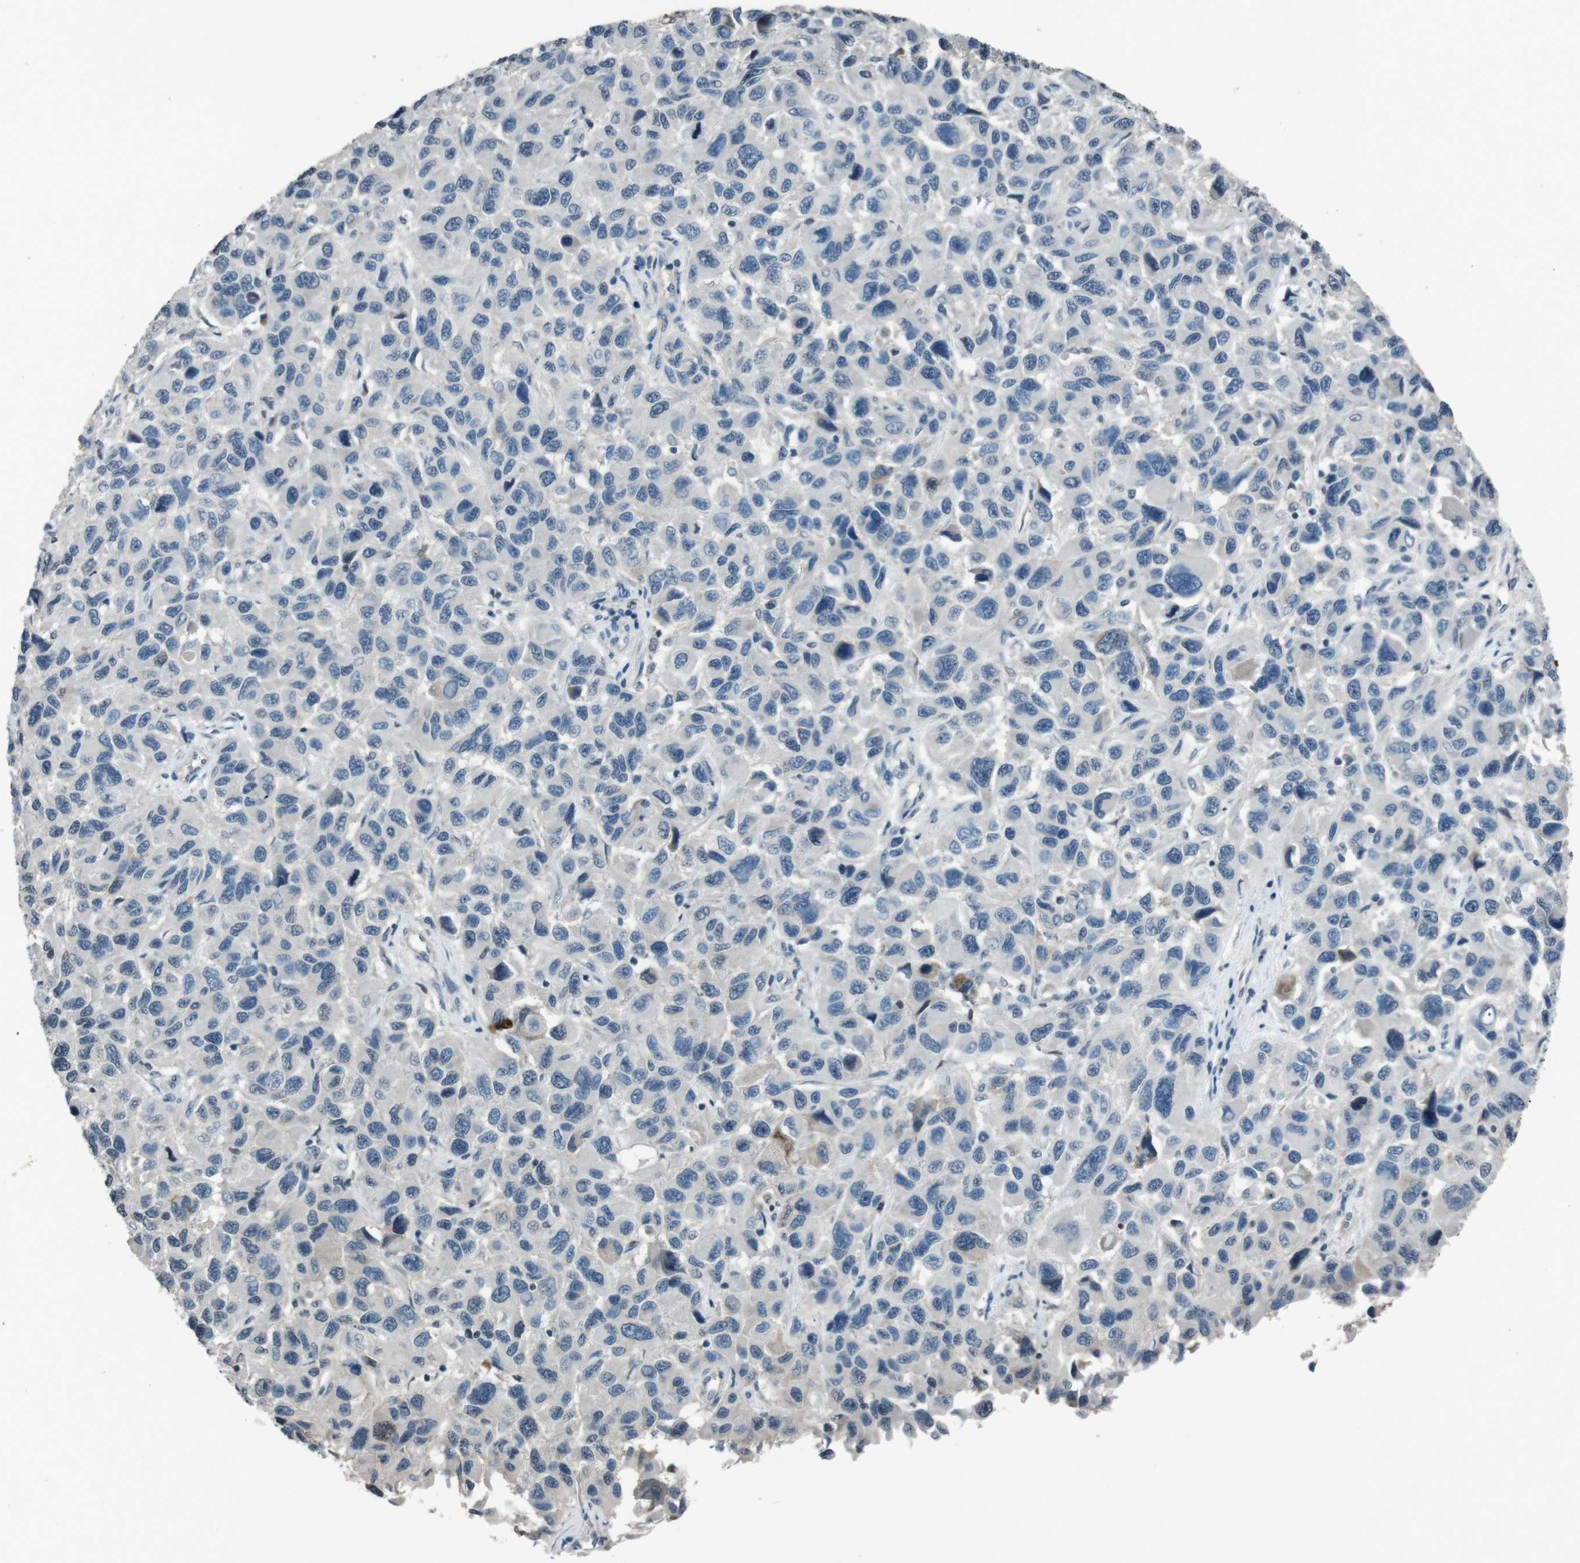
{"staining": {"intensity": "negative", "quantity": "none", "location": "none"}, "tissue": "melanoma", "cell_type": "Tumor cells", "image_type": "cancer", "snomed": [{"axis": "morphology", "description": "Malignant melanoma, NOS"}, {"axis": "topography", "description": "Skin"}], "caption": "Histopathology image shows no protein expression in tumor cells of melanoma tissue. The staining is performed using DAB (3,3'-diaminobenzidine) brown chromogen with nuclei counter-stained in using hematoxylin.", "gene": "UGT1A6", "patient": {"sex": "male", "age": 53}}